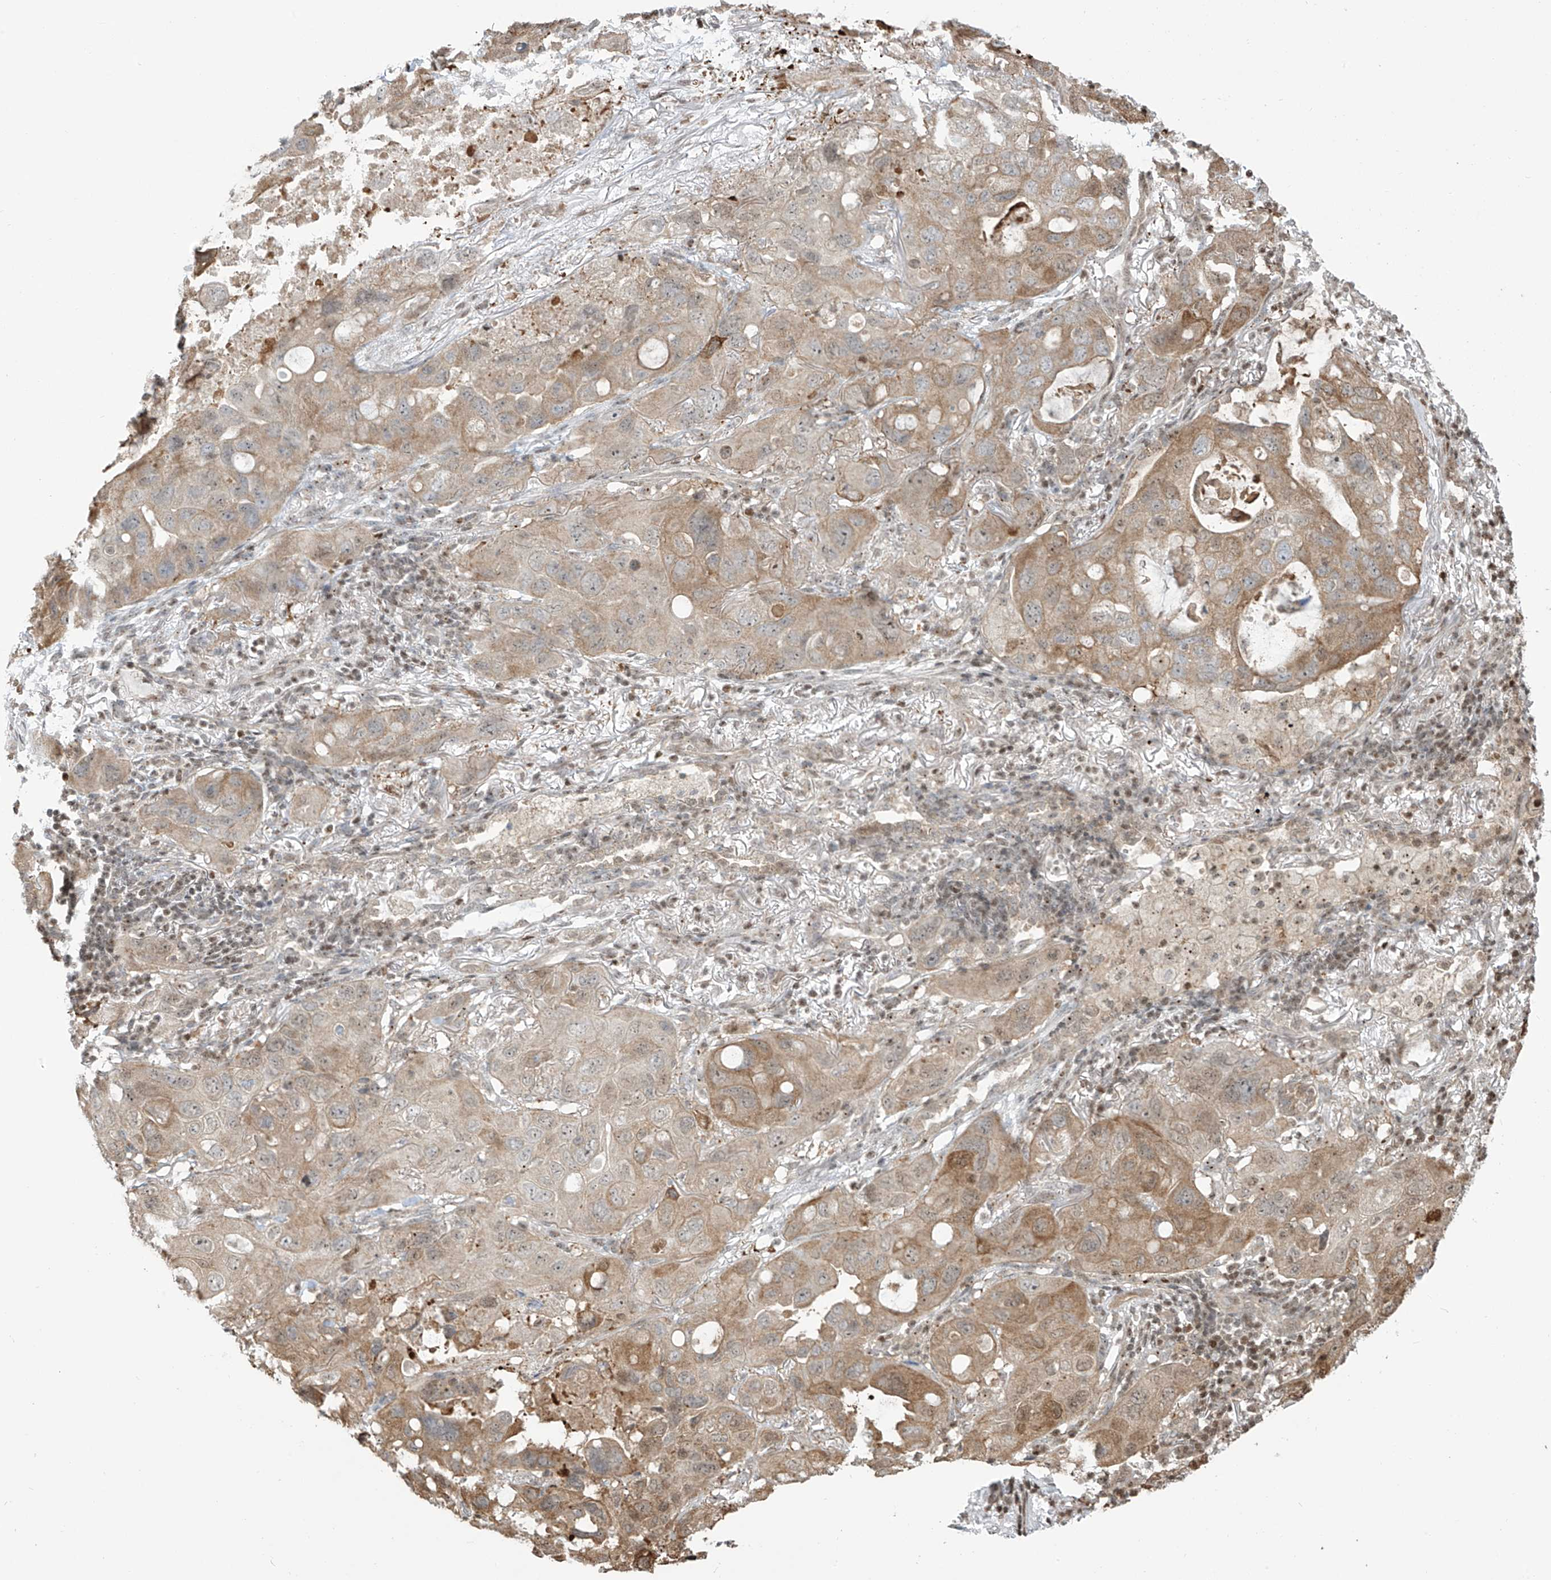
{"staining": {"intensity": "moderate", "quantity": "25%-75%", "location": "cytoplasmic/membranous"}, "tissue": "lung cancer", "cell_type": "Tumor cells", "image_type": "cancer", "snomed": [{"axis": "morphology", "description": "Squamous cell carcinoma, NOS"}, {"axis": "topography", "description": "Lung"}], "caption": "Immunohistochemistry (IHC) staining of lung squamous cell carcinoma, which demonstrates medium levels of moderate cytoplasmic/membranous expression in about 25%-75% of tumor cells indicating moderate cytoplasmic/membranous protein expression. The staining was performed using DAB (brown) for protein detection and nuclei were counterstained in hematoxylin (blue).", "gene": "VMP1", "patient": {"sex": "female", "age": 73}}